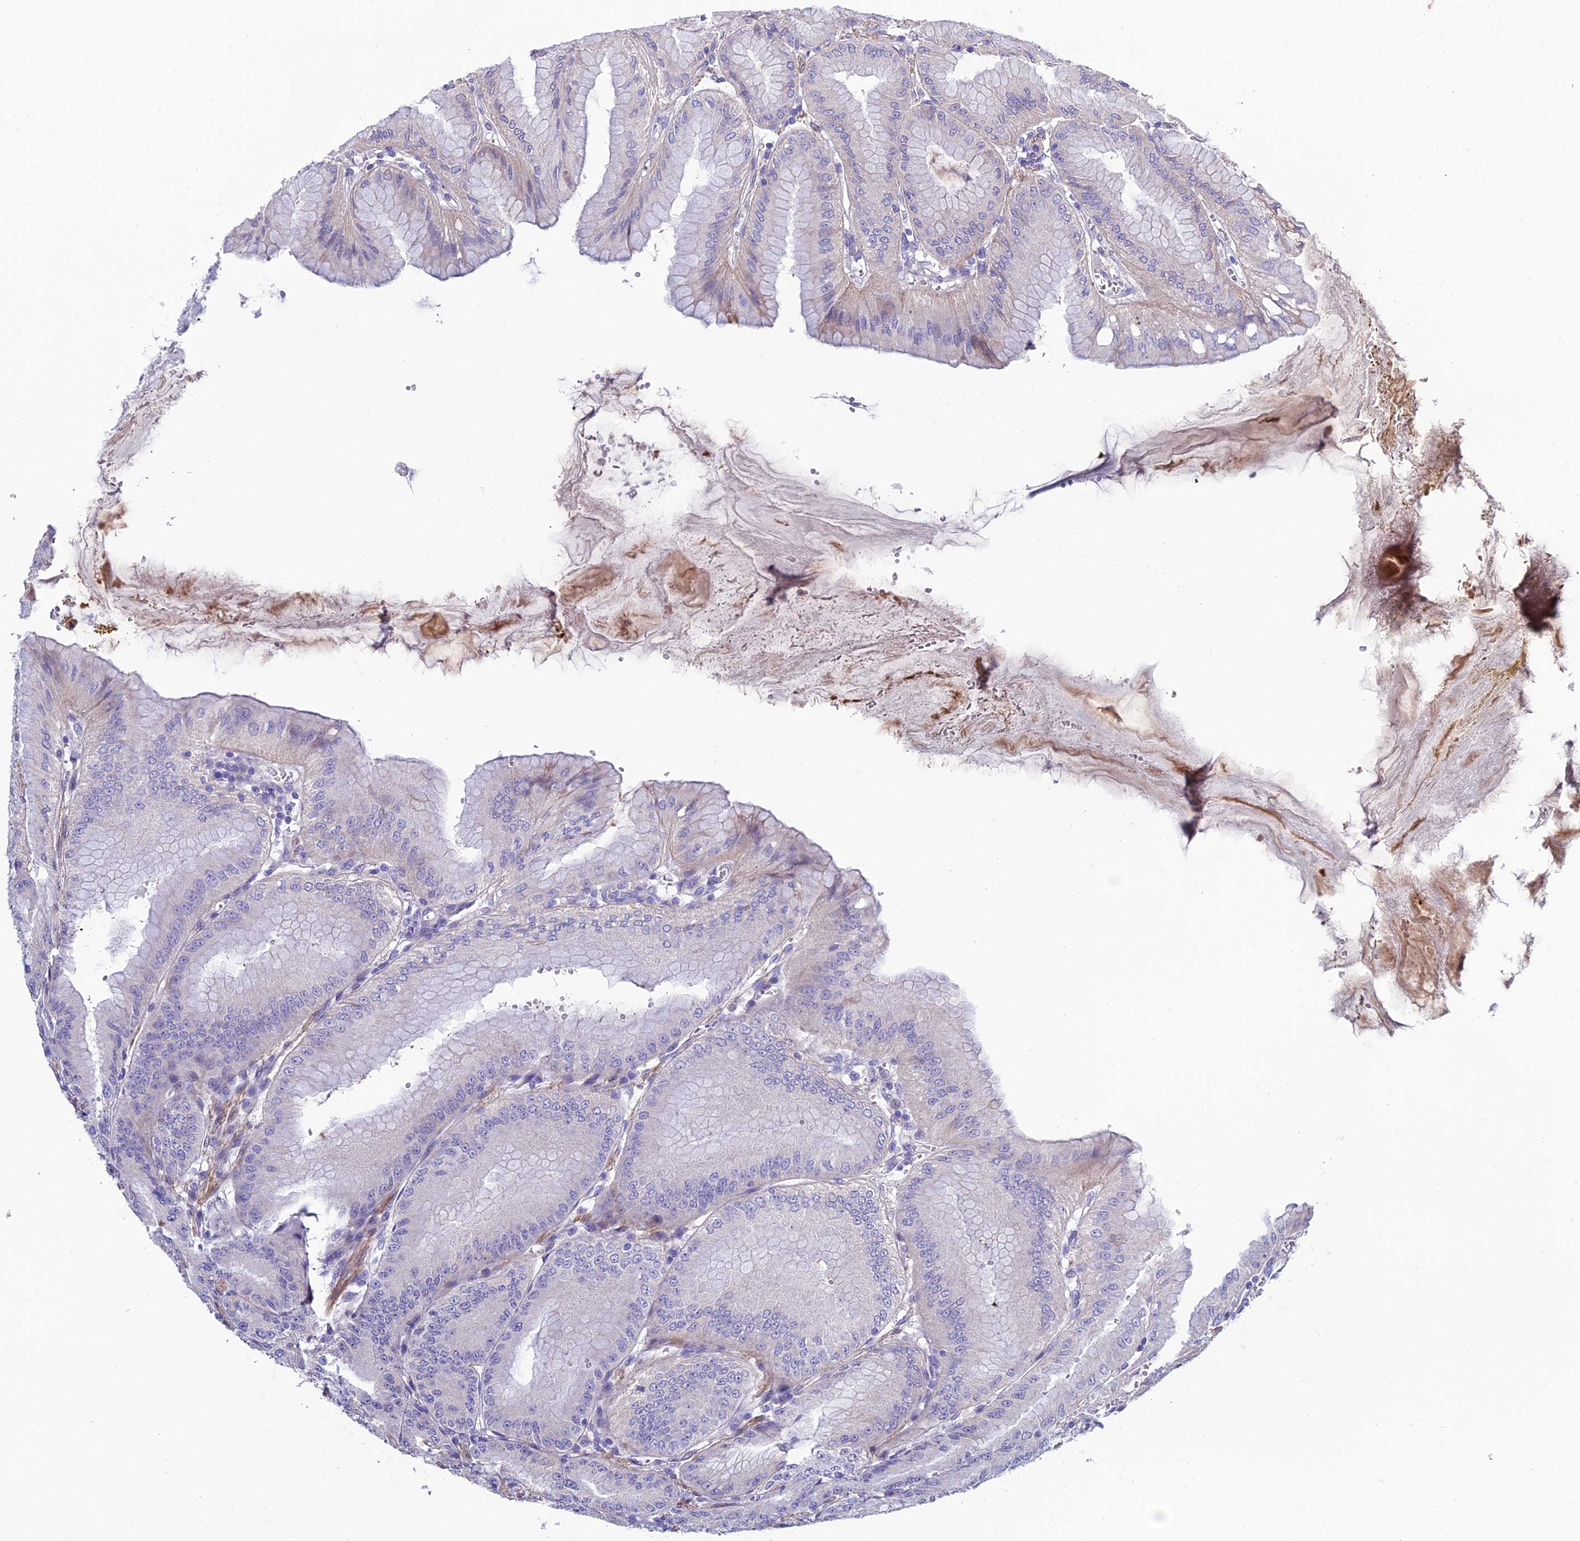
{"staining": {"intensity": "weak", "quantity": "<25%", "location": "cytoplasmic/membranous"}, "tissue": "stomach", "cell_type": "Glandular cells", "image_type": "normal", "snomed": [{"axis": "morphology", "description": "Normal tissue, NOS"}, {"axis": "topography", "description": "Stomach, lower"}], "caption": "This is an IHC photomicrograph of benign stomach. There is no positivity in glandular cells.", "gene": "FAM178B", "patient": {"sex": "male", "age": 71}}